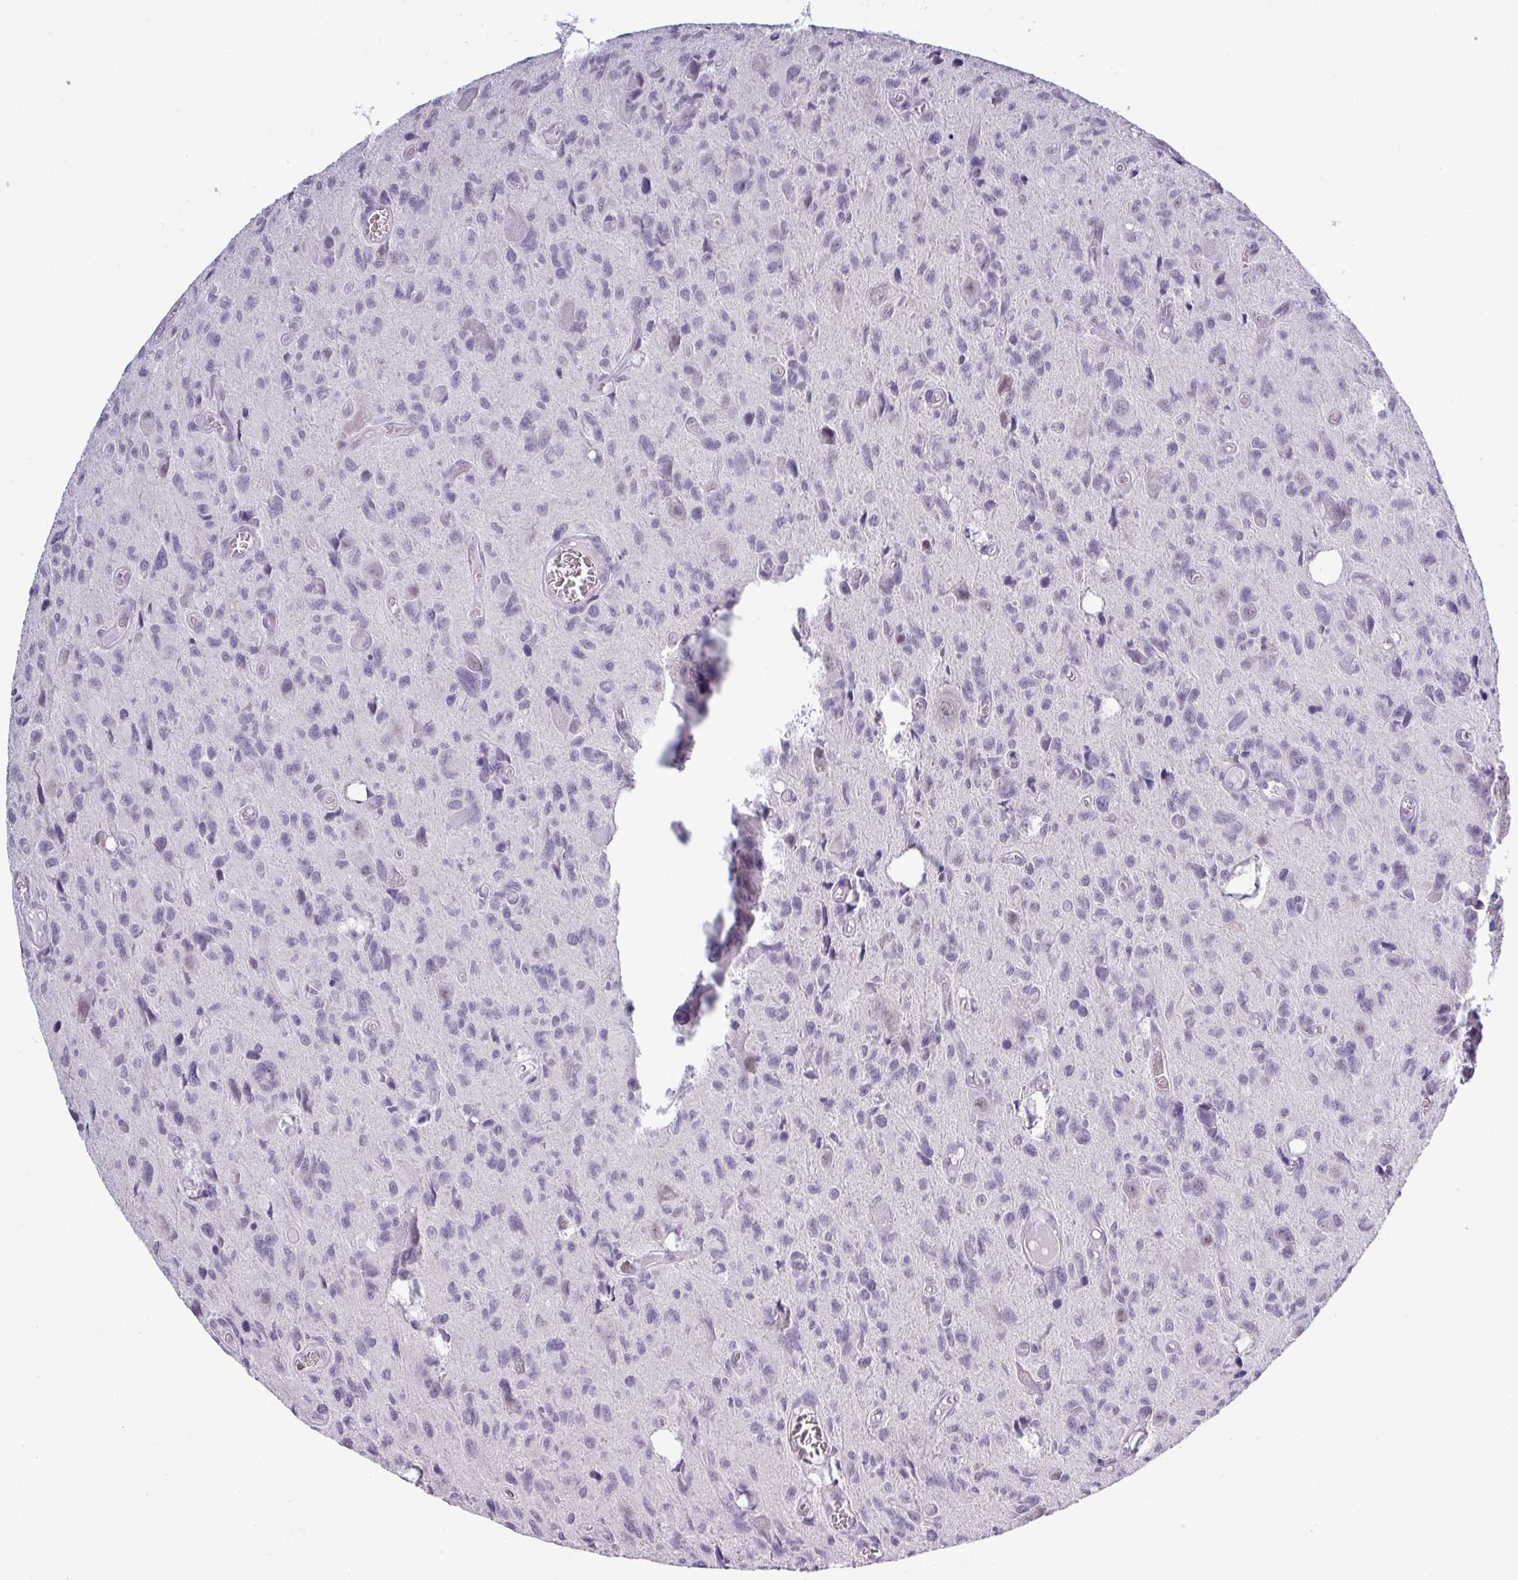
{"staining": {"intensity": "negative", "quantity": "none", "location": "none"}, "tissue": "glioma", "cell_type": "Tumor cells", "image_type": "cancer", "snomed": [{"axis": "morphology", "description": "Glioma, malignant, High grade"}, {"axis": "topography", "description": "Brain"}], "caption": "The histopathology image displays no significant expression in tumor cells of malignant glioma (high-grade).", "gene": "SRGAP1", "patient": {"sex": "male", "age": 76}}